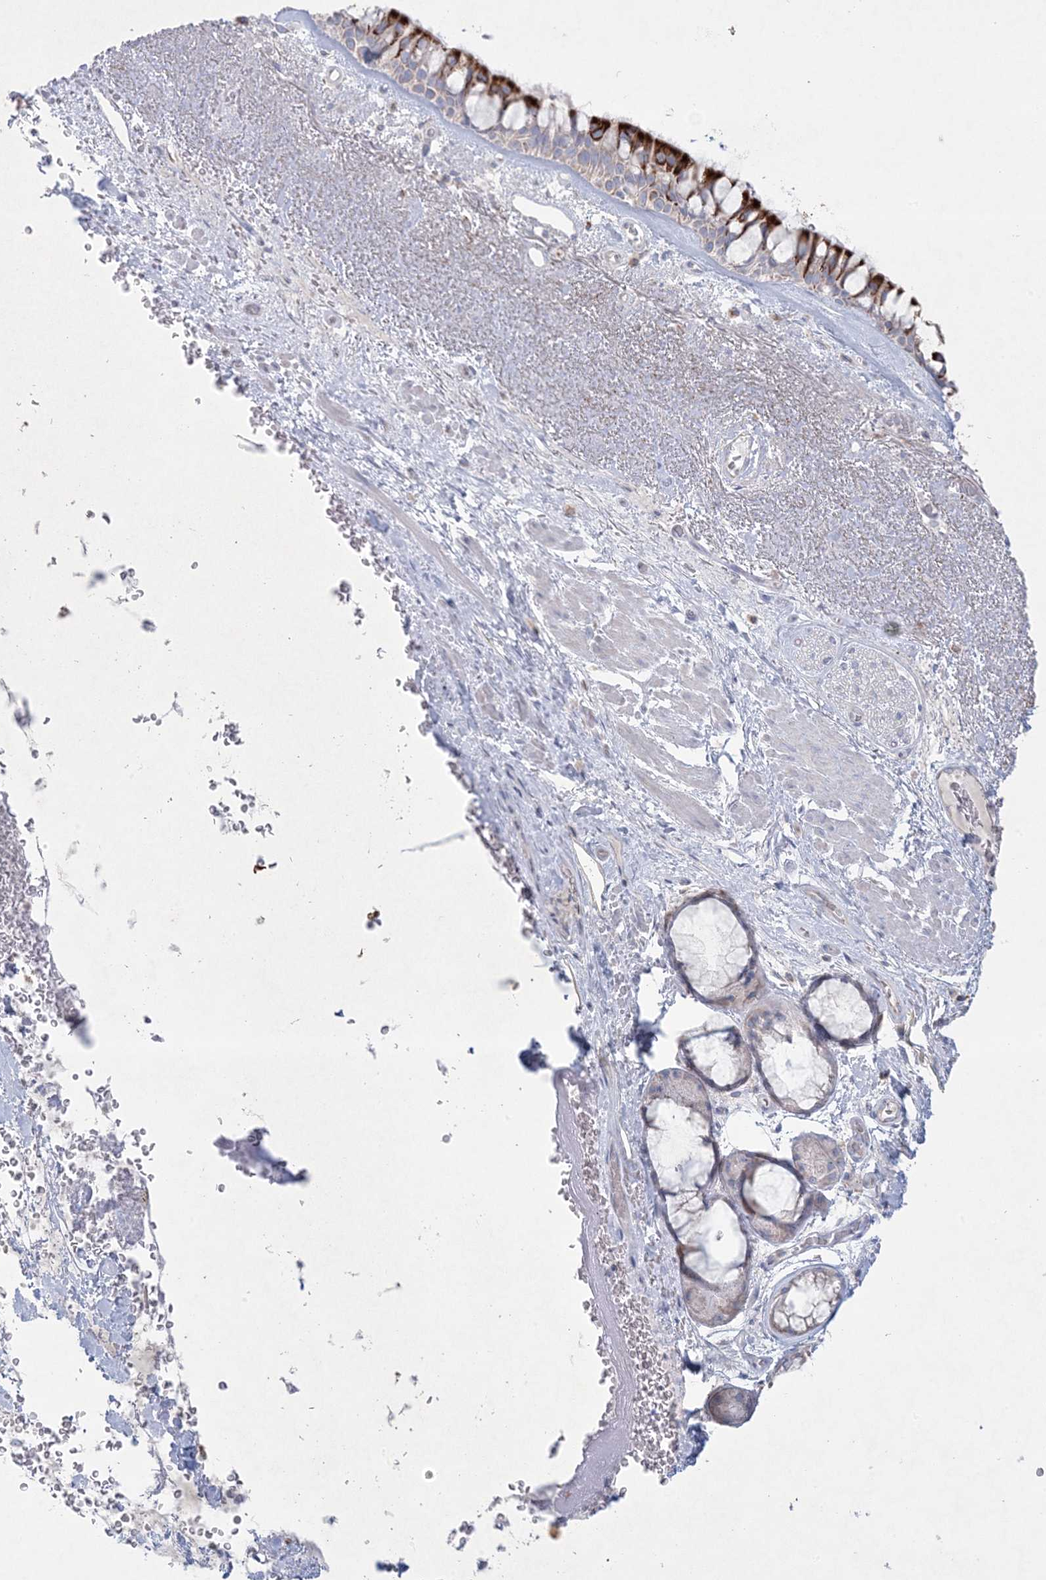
{"staining": {"intensity": "strong", "quantity": ">75%", "location": "cytoplasmic/membranous"}, "tissue": "bronchus", "cell_type": "Respiratory epithelial cells", "image_type": "normal", "snomed": [{"axis": "morphology", "description": "Normal tissue, NOS"}, {"axis": "morphology", "description": "Squamous cell carcinoma, NOS"}, {"axis": "topography", "description": "Lymph node"}, {"axis": "topography", "description": "Bronchus"}, {"axis": "topography", "description": "Lung"}], "caption": "Respiratory epithelial cells show strong cytoplasmic/membranous positivity in about >75% of cells in normal bronchus.", "gene": "KCTD6", "patient": {"sex": "male", "age": 66}}